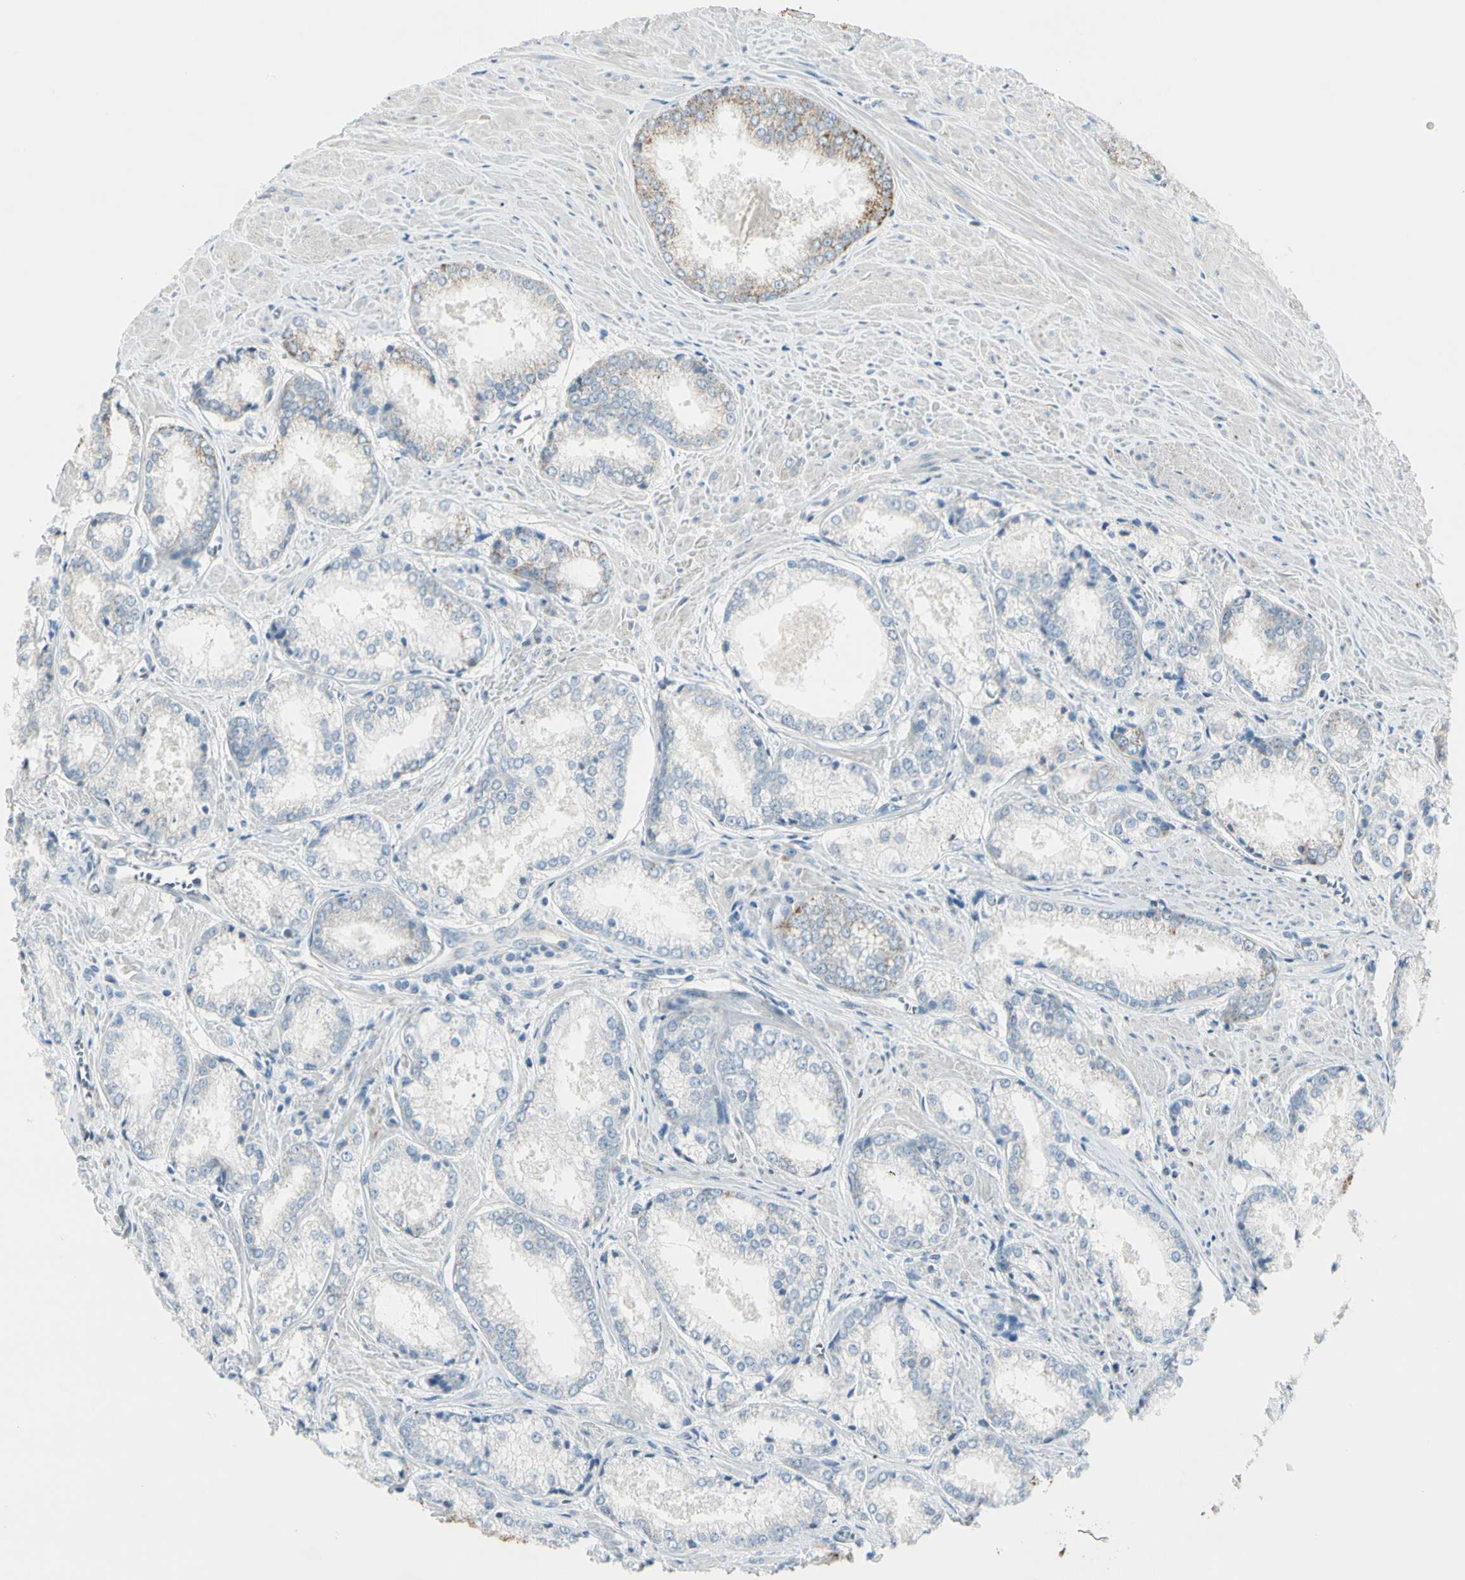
{"staining": {"intensity": "strong", "quantity": "<25%", "location": "cytoplasmic/membranous"}, "tissue": "prostate cancer", "cell_type": "Tumor cells", "image_type": "cancer", "snomed": [{"axis": "morphology", "description": "Adenocarcinoma, Low grade"}, {"axis": "topography", "description": "Prostate"}], "caption": "High-power microscopy captured an immunohistochemistry (IHC) image of prostate low-grade adenocarcinoma, revealing strong cytoplasmic/membranous staining in about <25% of tumor cells.", "gene": "SLC6A15", "patient": {"sex": "male", "age": 64}}